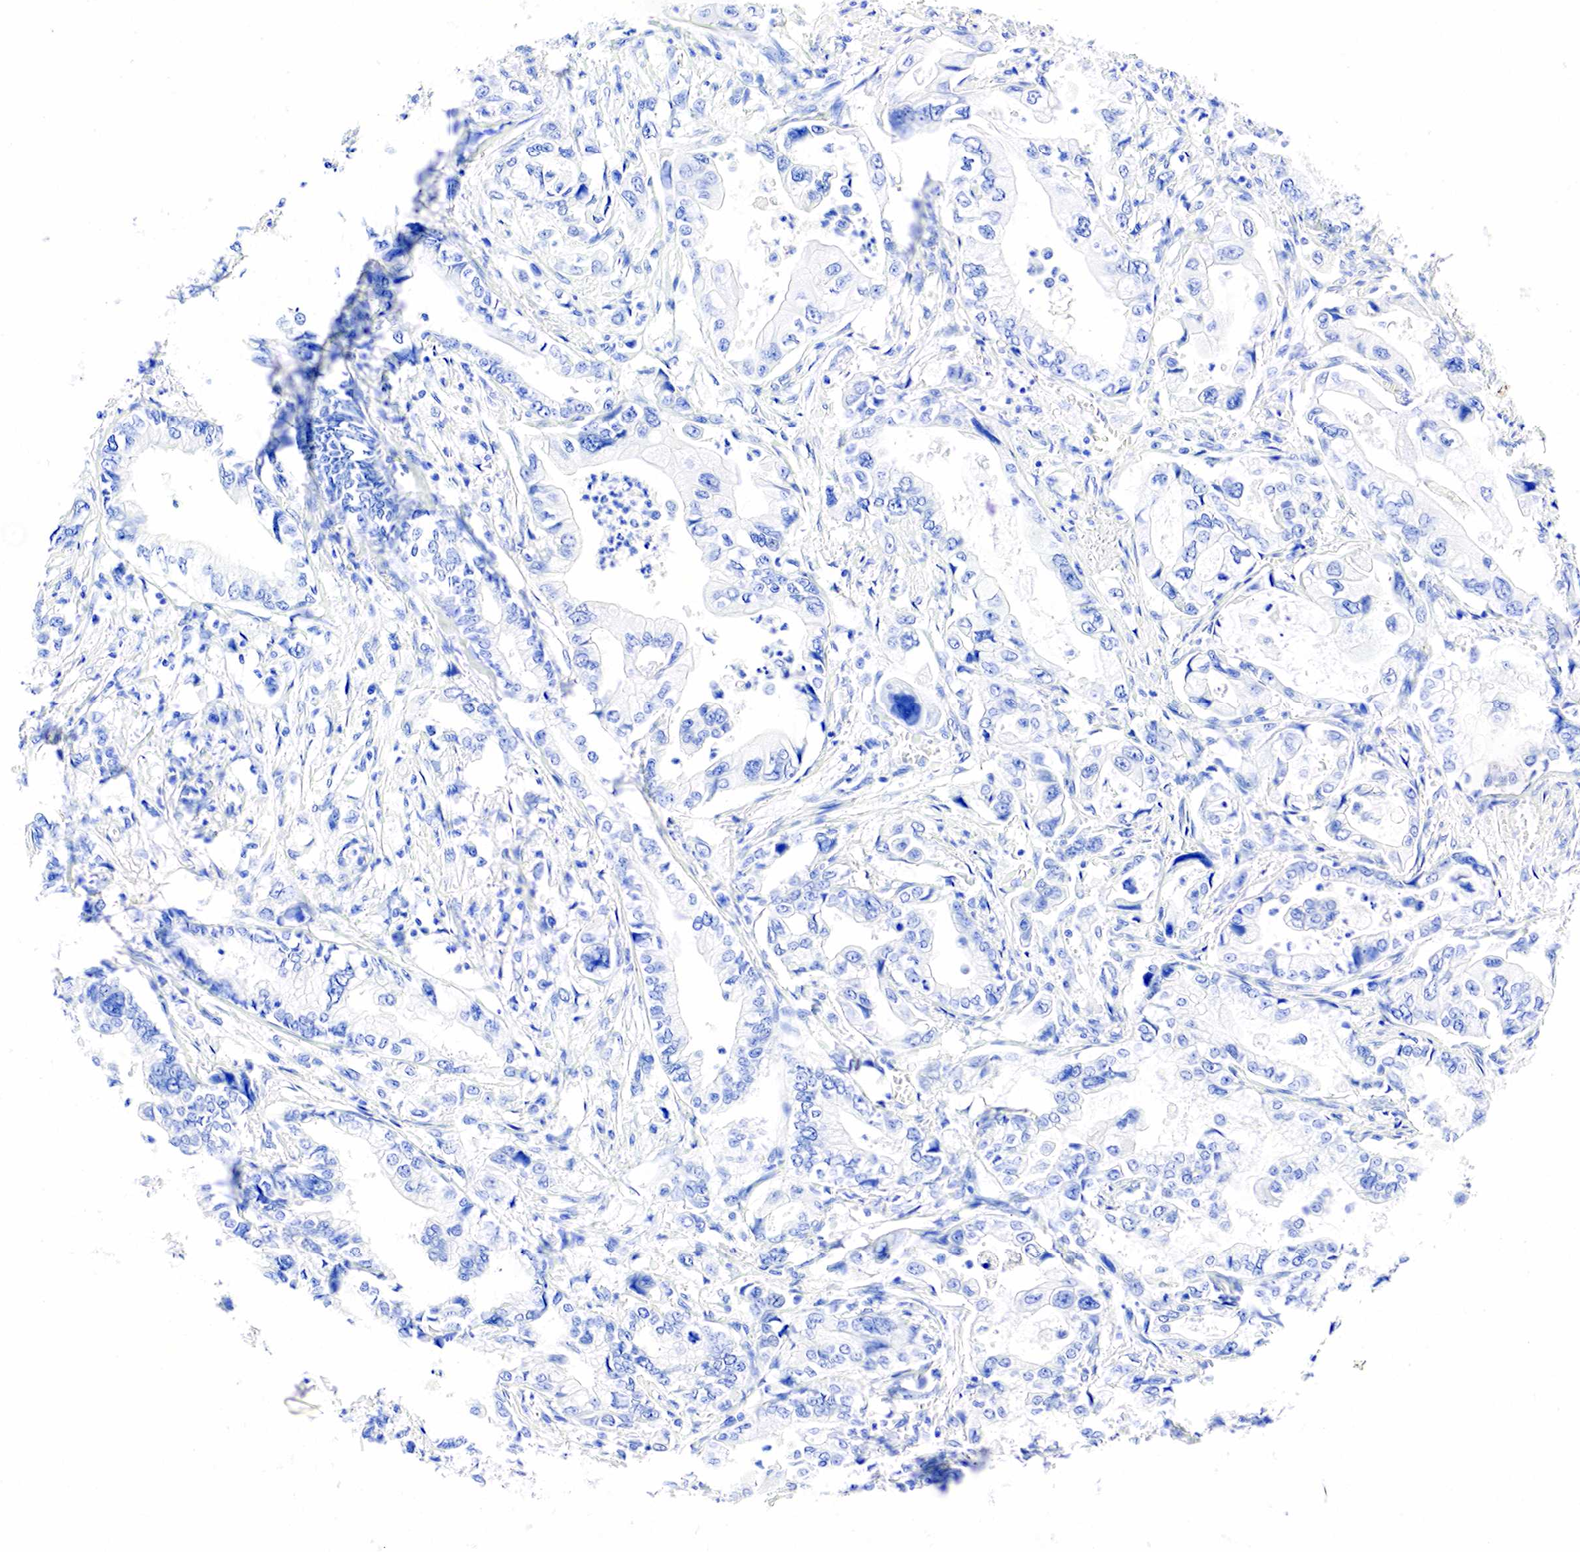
{"staining": {"intensity": "negative", "quantity": "none", "location": "none"}, "tissue": "stomach cancer", "cell_type": "Tumor cells", "image_type": "cancer", "snomed": [{"axis": "morphology", "description": "Adenocarcinoma, NOS"}, {"axis": "topography", "description": "Pancreas"}, {"axis": "topography", "description": "Stomach, upper"}], "caption": "Immunohistochemistry histopathology image of neoplastic tissue: adenocarcinoma (stomach) stained with DAB reveals no significant protein staining in tumor cells.", "gene": "CHGA", "patient": {"sex": "male", "age": 77}}